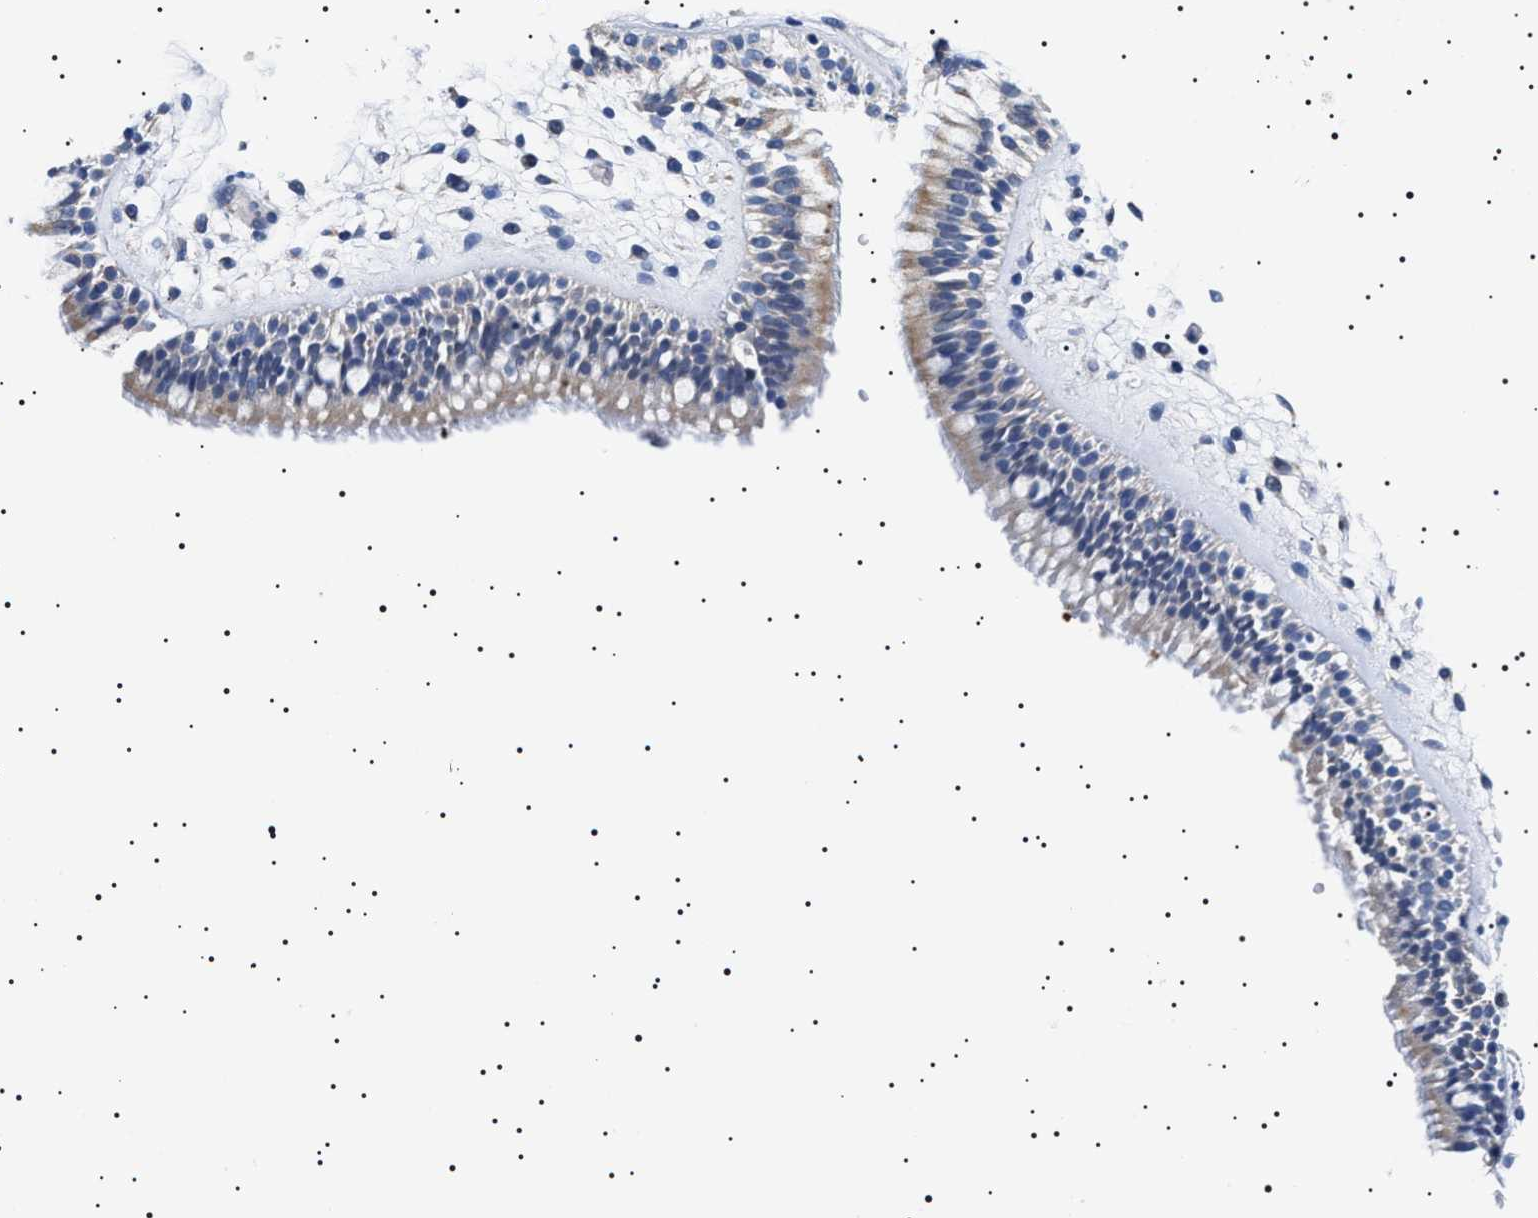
{"staining": {"intensity": "weak", "quantity": "<25%", "location": "cytoplasmic/membranous"}, "tissue": "nasopharynx", "cell_type": "Respiratory epithelial cells", "image_type": "normal", "snomed": [{"axis": "morphology", "description": "Normal tissue, NOS"}, {"axis": "morphology", "description": "Inflammation, NOS"}, {"axis": "topography", "description": "Nasopharynx"}], "caption": "Protein analysis of unremarkable nasopharynx demonstrates no significant expression in respiratory epithelial cells. The staining was performed using DAB to visualize the protein expression in brown, while the nuclei were stained in blue with hematoxylin (Magnification: 20x).", "gene": "CHRDL2", "patient": {"sex": "male", "age": 48}}